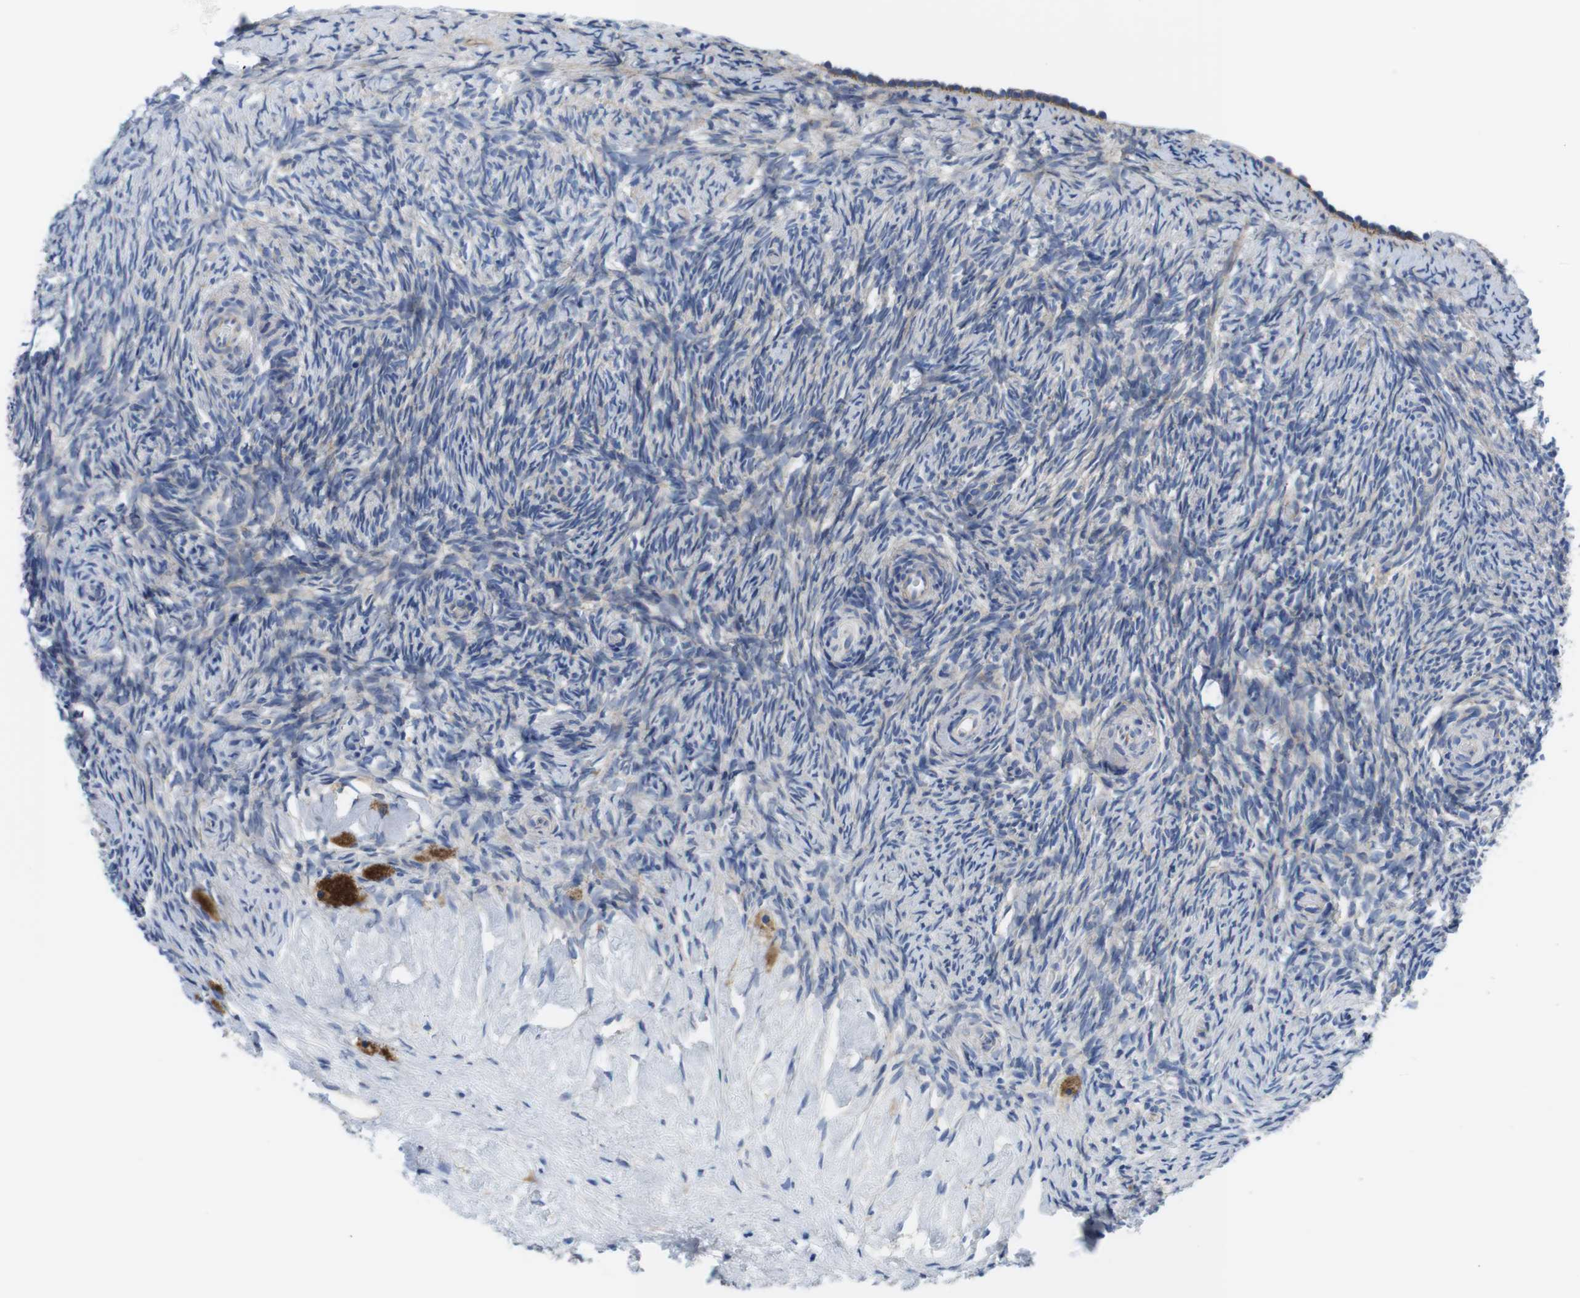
{"staining": {"intensity": "negative", "quantity": "none", "location": "none"}, "tissue": "ovary", "cell_type": "Ovarian stroma cells", "image_type": "normal", "snomed": [{"axis": "morphology", "description": "Normal tissue, NOS"}, {"axis": "topography", "description": "Ovary"}], "caption": "Image shows no significant protein staining in ovarian stroma cells of benign ovary.", "gene": "SCRIB", "patient": {"sex": "female", "age": 60}}